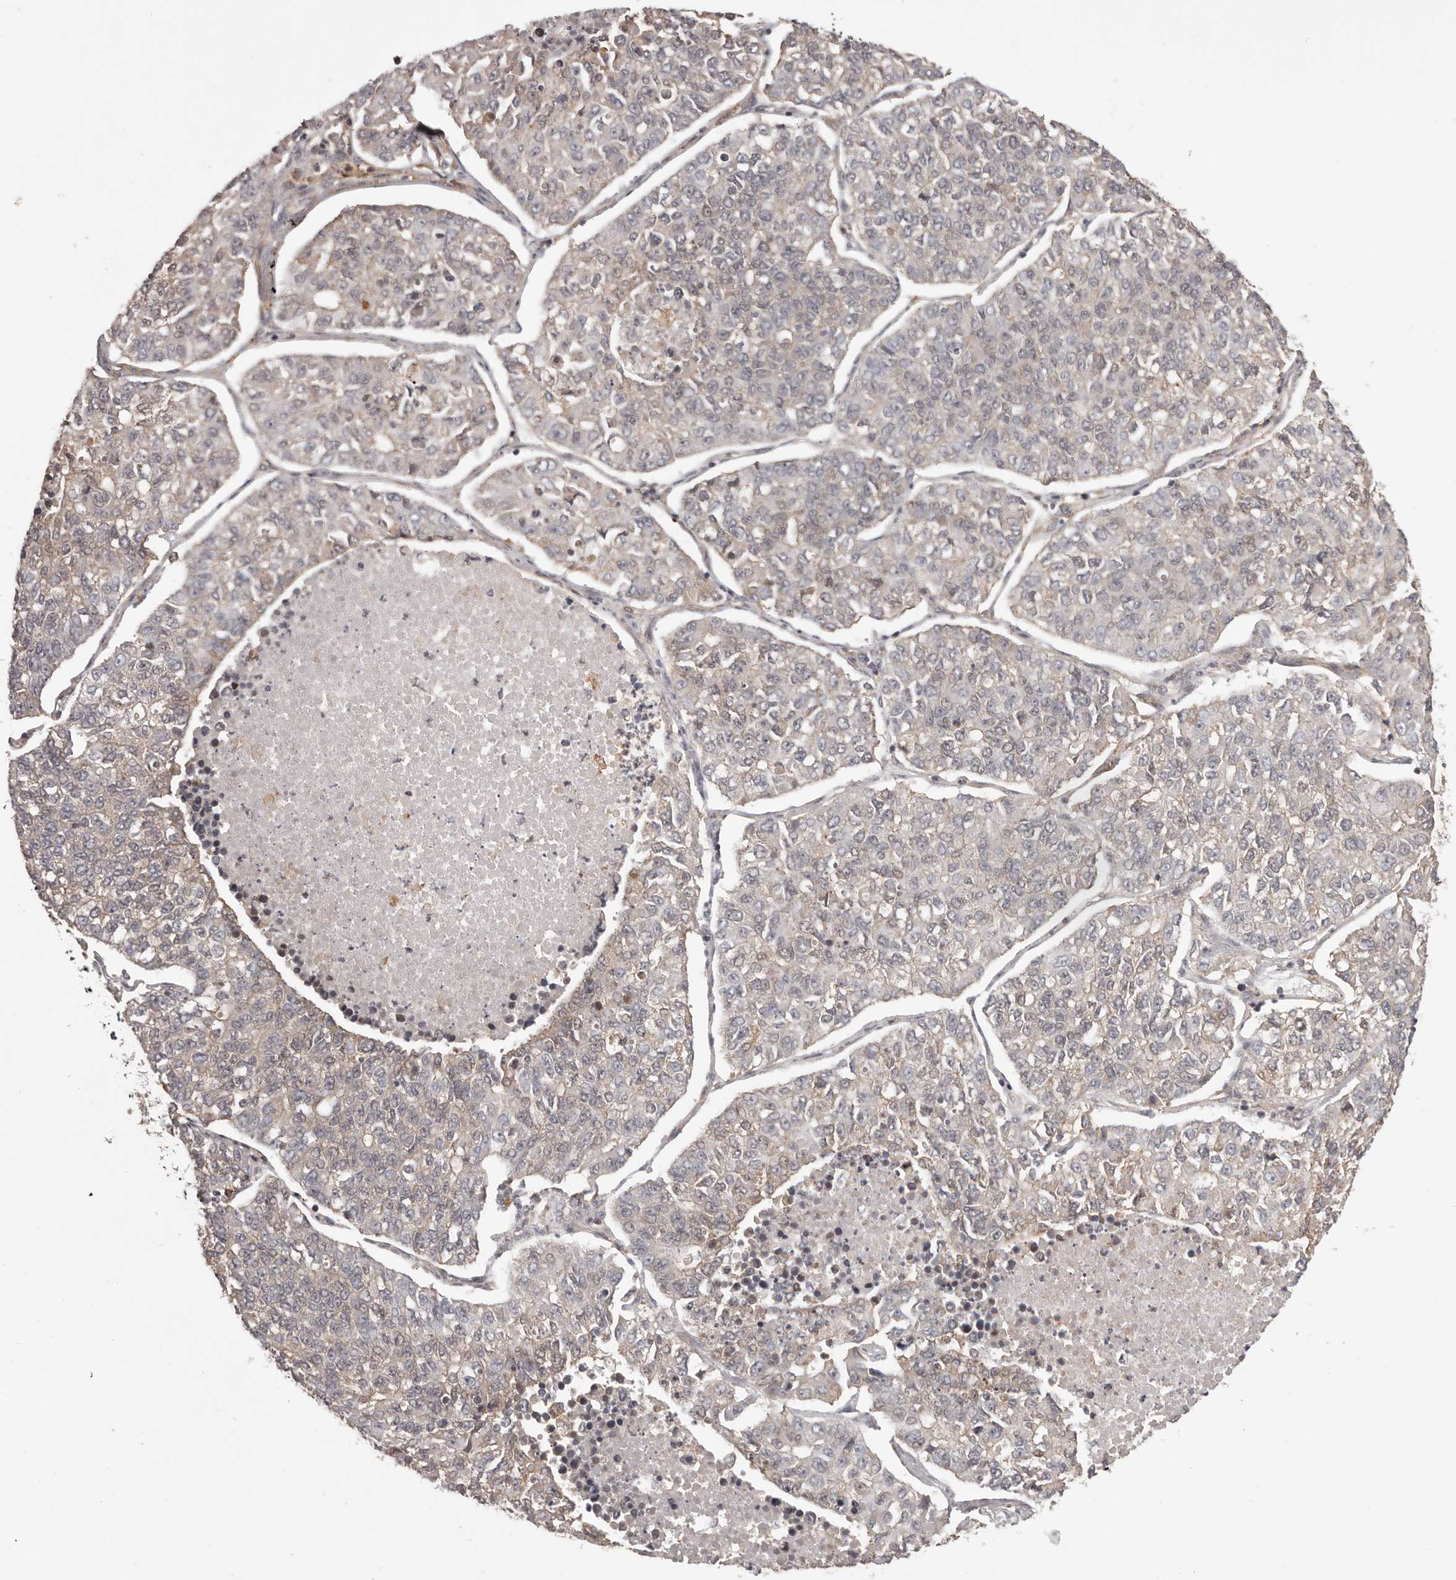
{"staining": {"intensity": "negative", "quantity": "none", "location": "none"}, "tissue": "lung cancer", "cell_type": "Tumor cells", "image_type": "cancer", "snomed": [{"axis": "morphology", "description": "Adenocarcinoma, NOS"}, {"axis": "topography", "description": "Lung"}], "caption": "Immunohistochemical staining of lung adenocarcinoma exhibits no significant staining in tumor cells. (Brightfield microscopy of DAB (3,3'-diaminobenzidine) immunohistochemistry at high magnification).", "gene": "NFKBIA", "patient": {"sex": "male", "age": 49}}